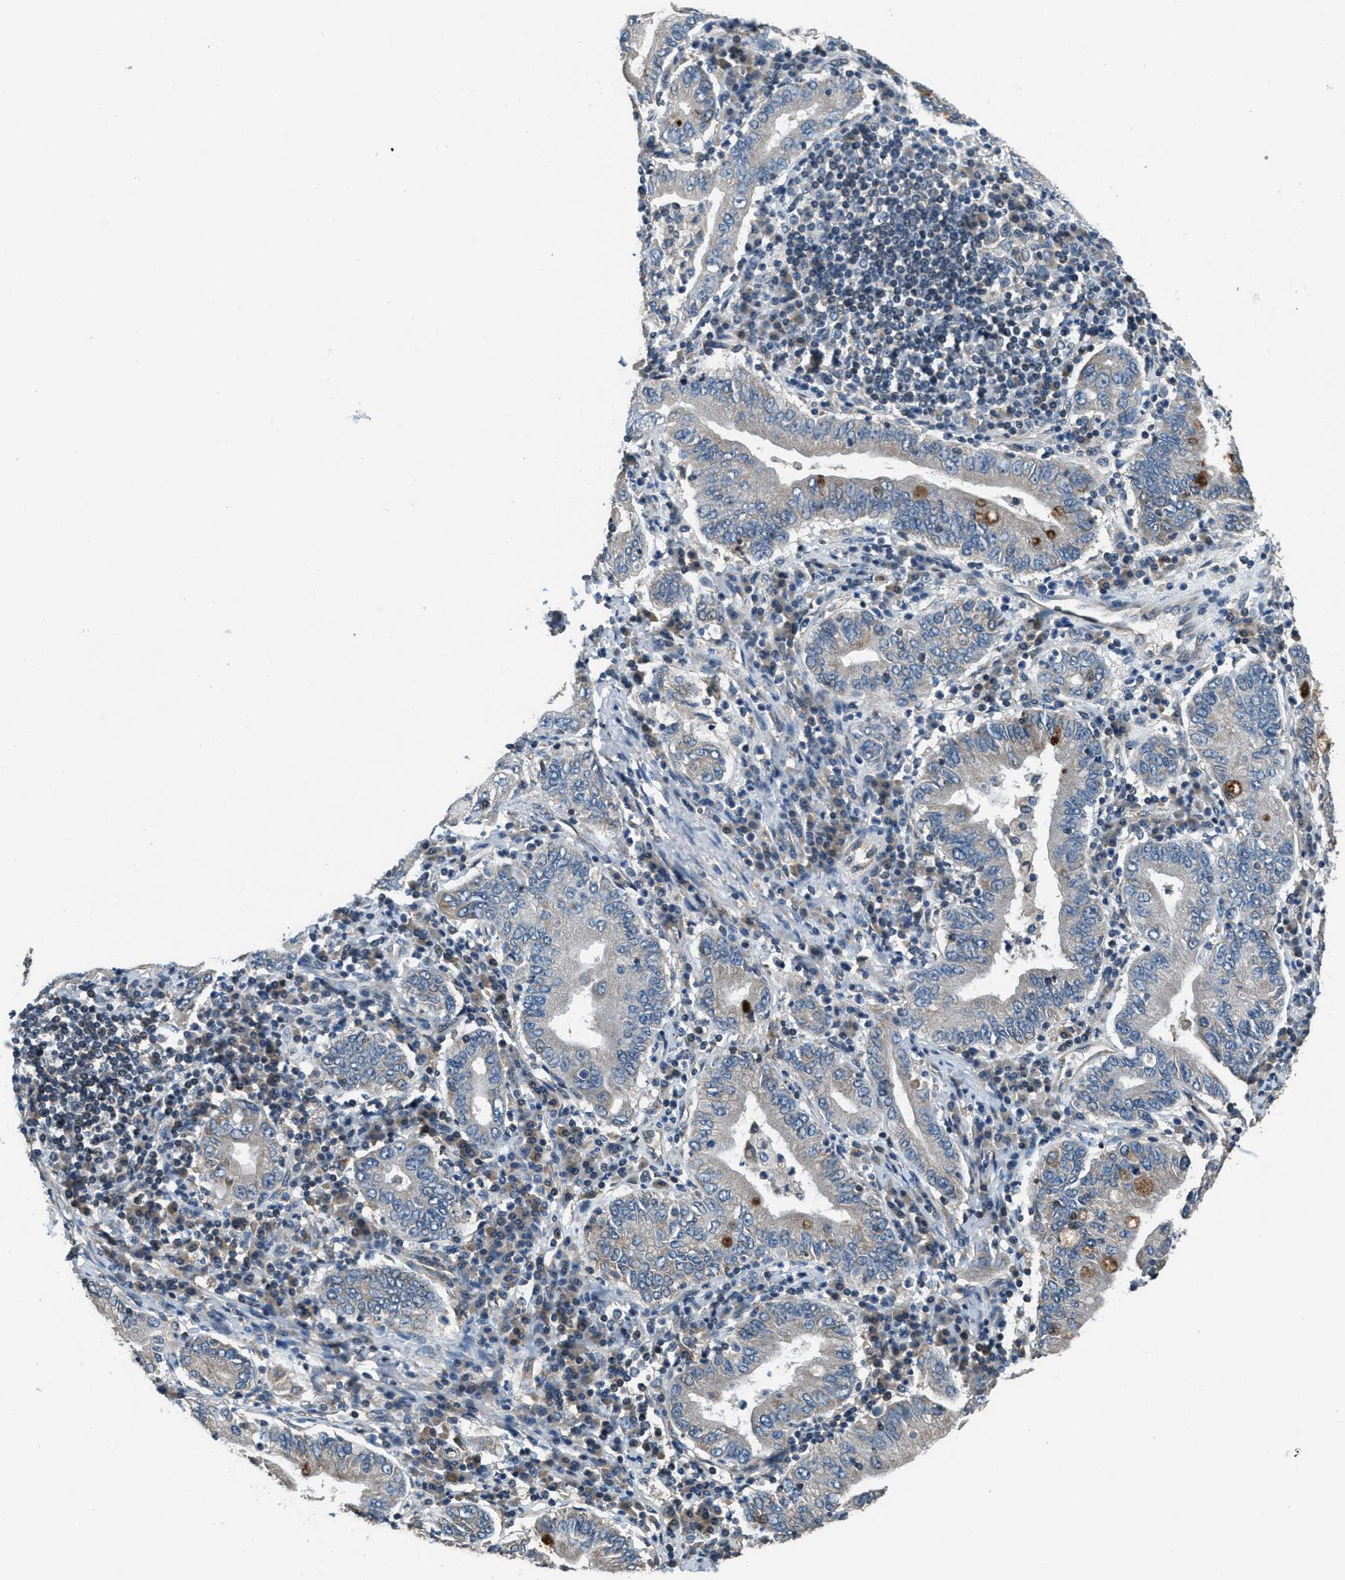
{"staining": {"intensity": "moderate", "quantity": "<25%", "location": "cytoplasmic/membranous"}, "tissue": "stomach cancer", "cell_type": "Tumor cells", "image_type": "cancer", "snomed": [{"axis": "morphology", "description": "Normal tissue, NOS"}, {"axis": "morphology", "description": "Adenocarcinoma, NOS"}, {"axis": "topography", "description": "Esophagus"}, {"axis": "topography", "description": "Stomach, upper"}, {"axis": "topography", "description": "Peripheral nerve tissue"}], "caption": "Human stomach adenocarcinoma stained for a protein (brown) demonstrates moderate cytoplasmic/membranous positive expression in about <25% of tumor cells.", "gene": "NAT1", "patient": {"sex": "male", "age": 62}}